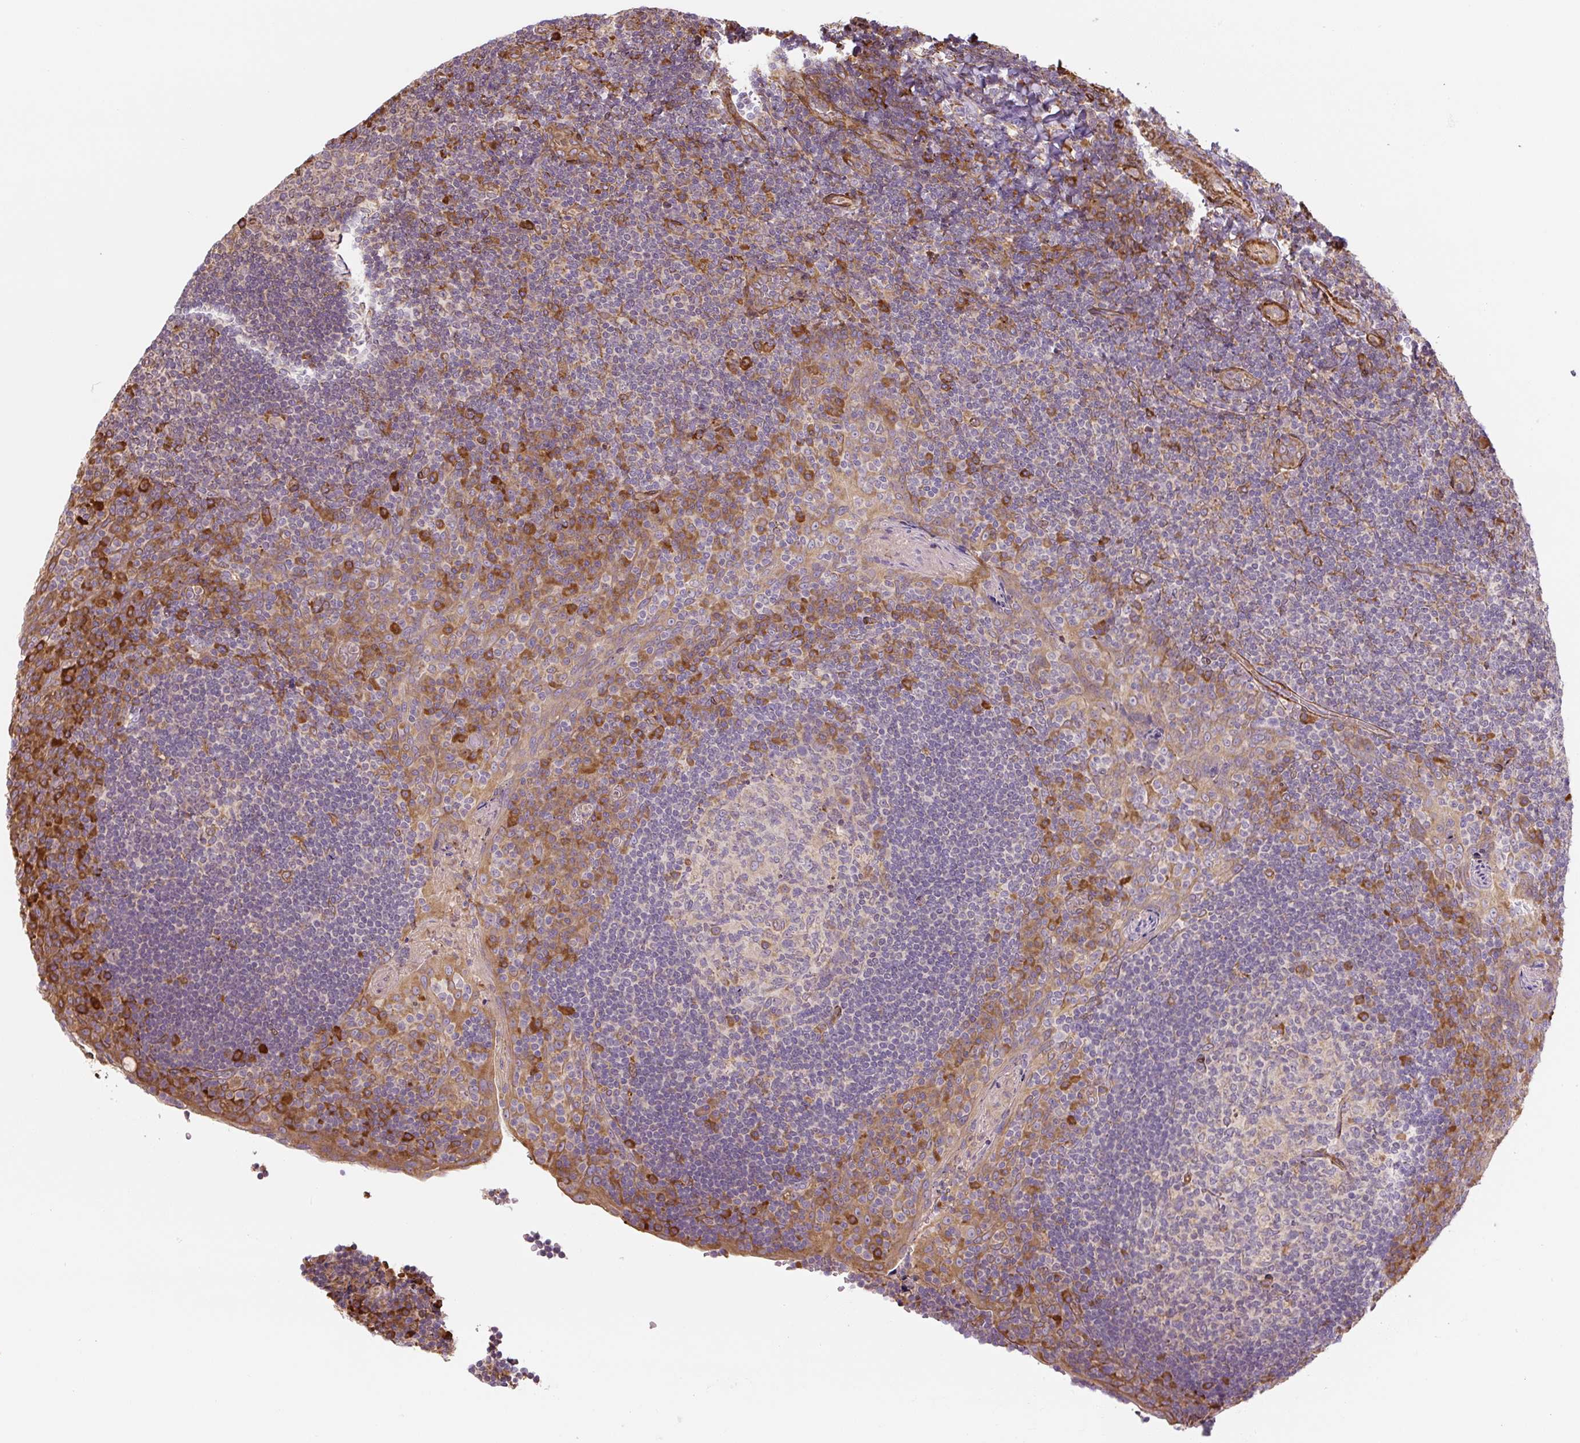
{"staining": {"intensity": "moderate", "quantity": "<25%", "location": "cytoplasmic/membranous"}, "tissue": "tonsil", "cell_type": "Germinal center cells", "image_type": "normal", "snomed": [{"axis": "morphology", "description": "Normal tissue, NOS"}, {"axis": "topography", "description": "Tonsil"}], "caption": "DAB immunohistochemical staining of benign tonsil exhibits moderate cytoplasmic/membranous protein expression in about <25% of germinal center cells.", "gene": "RASA1", "patient": {"sex": "male", "age": 17}}